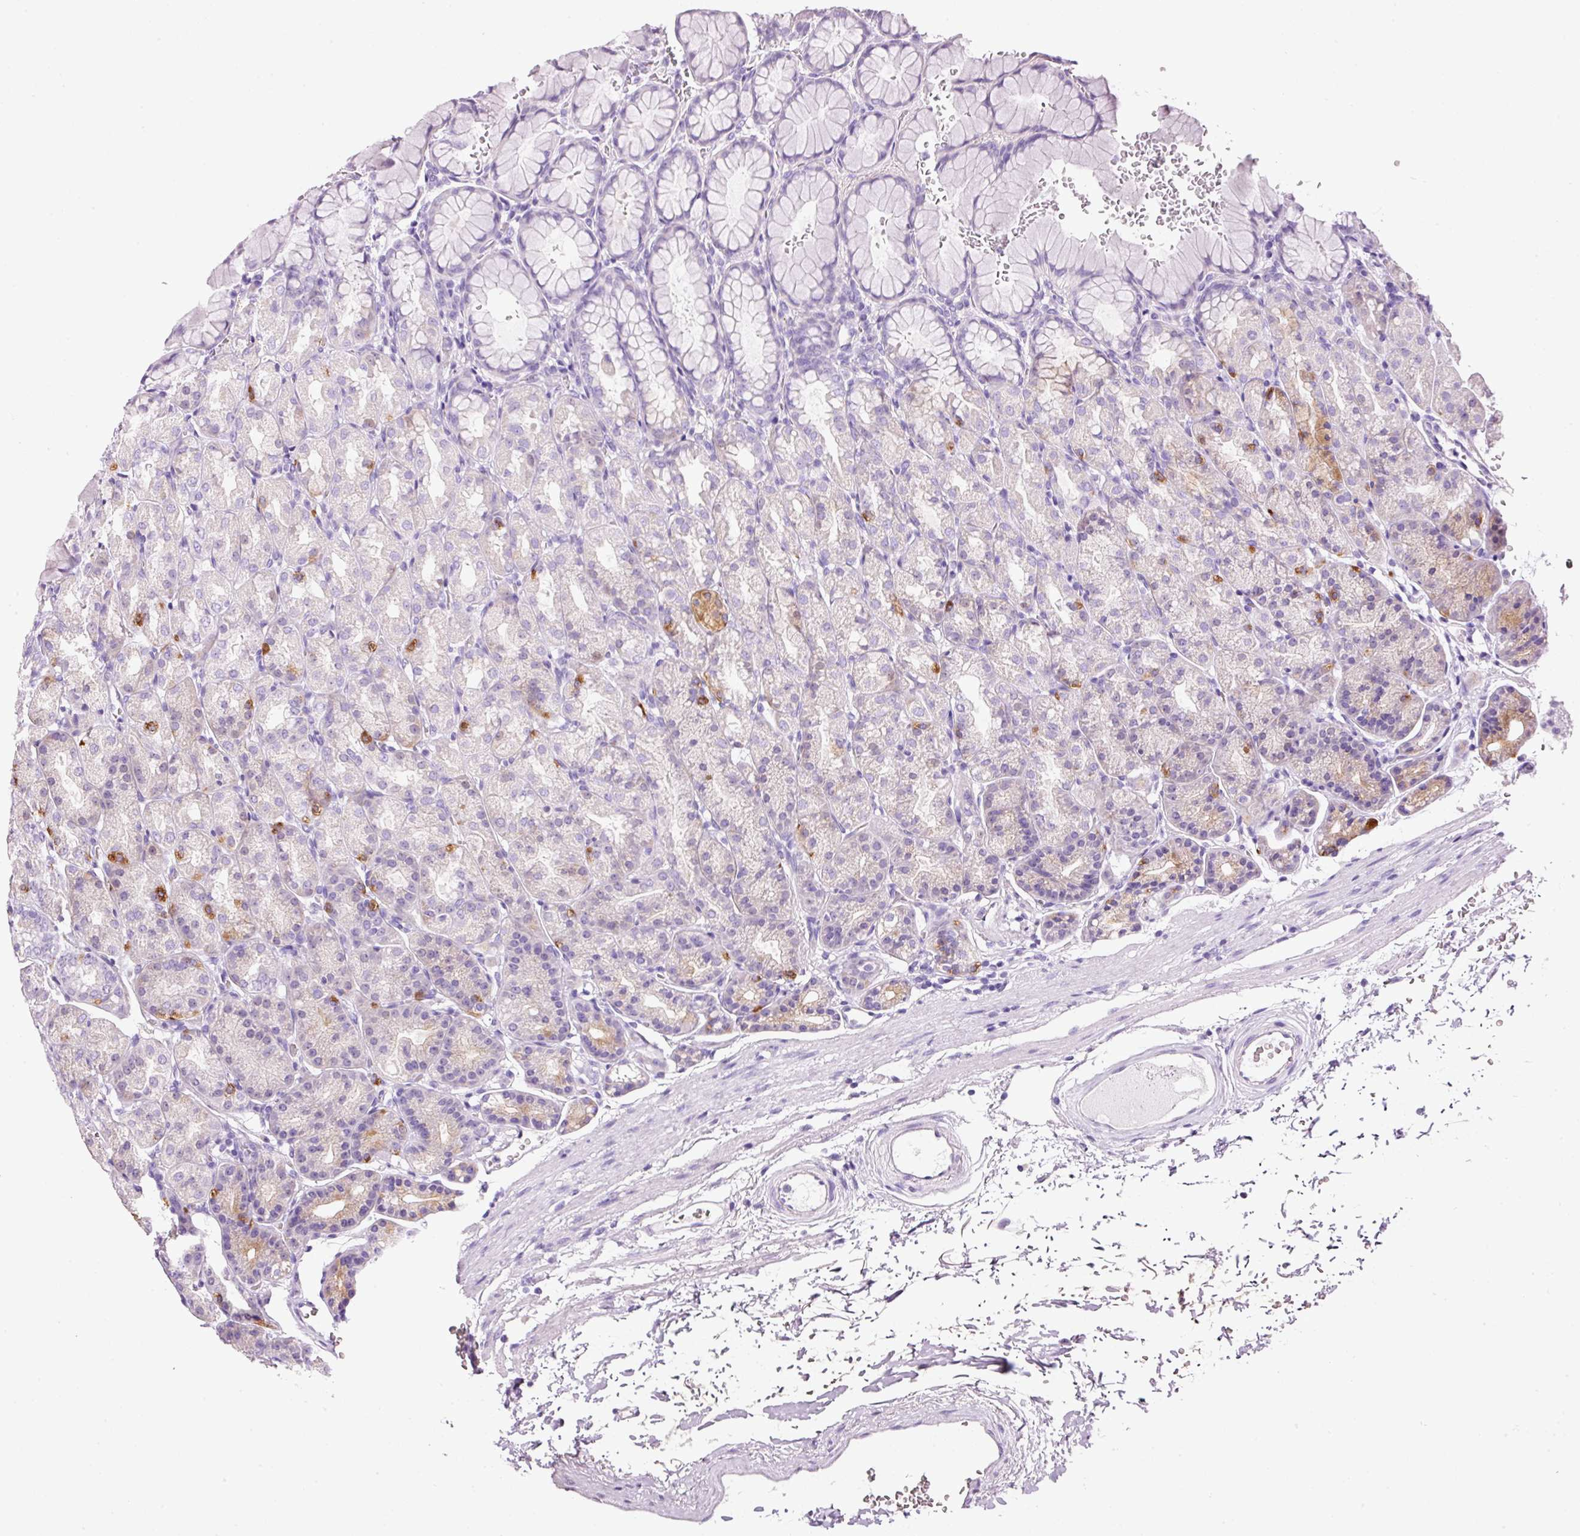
{"staining": {"intensity": "moderate", "quantity": "<25%", "location": "cytoplasmic/membranous"}, "tissue": "stomach", "cell_type": "Glandular cells", "image_type": "normal", "snomed": [{"axis": "morphology", "description": "Normal tissue, NOS"}, {"axis": "topography", "description": "Stomach, upper"}], "caption": "This image demonstrates immunohistochemistry (IHC) staining of benign human stomach, with low moderate cytoplasmic/membranous staining in about <25% of glandular cells.", "gene": "BSND", "patient": {"sex": "female", "age": 81}}